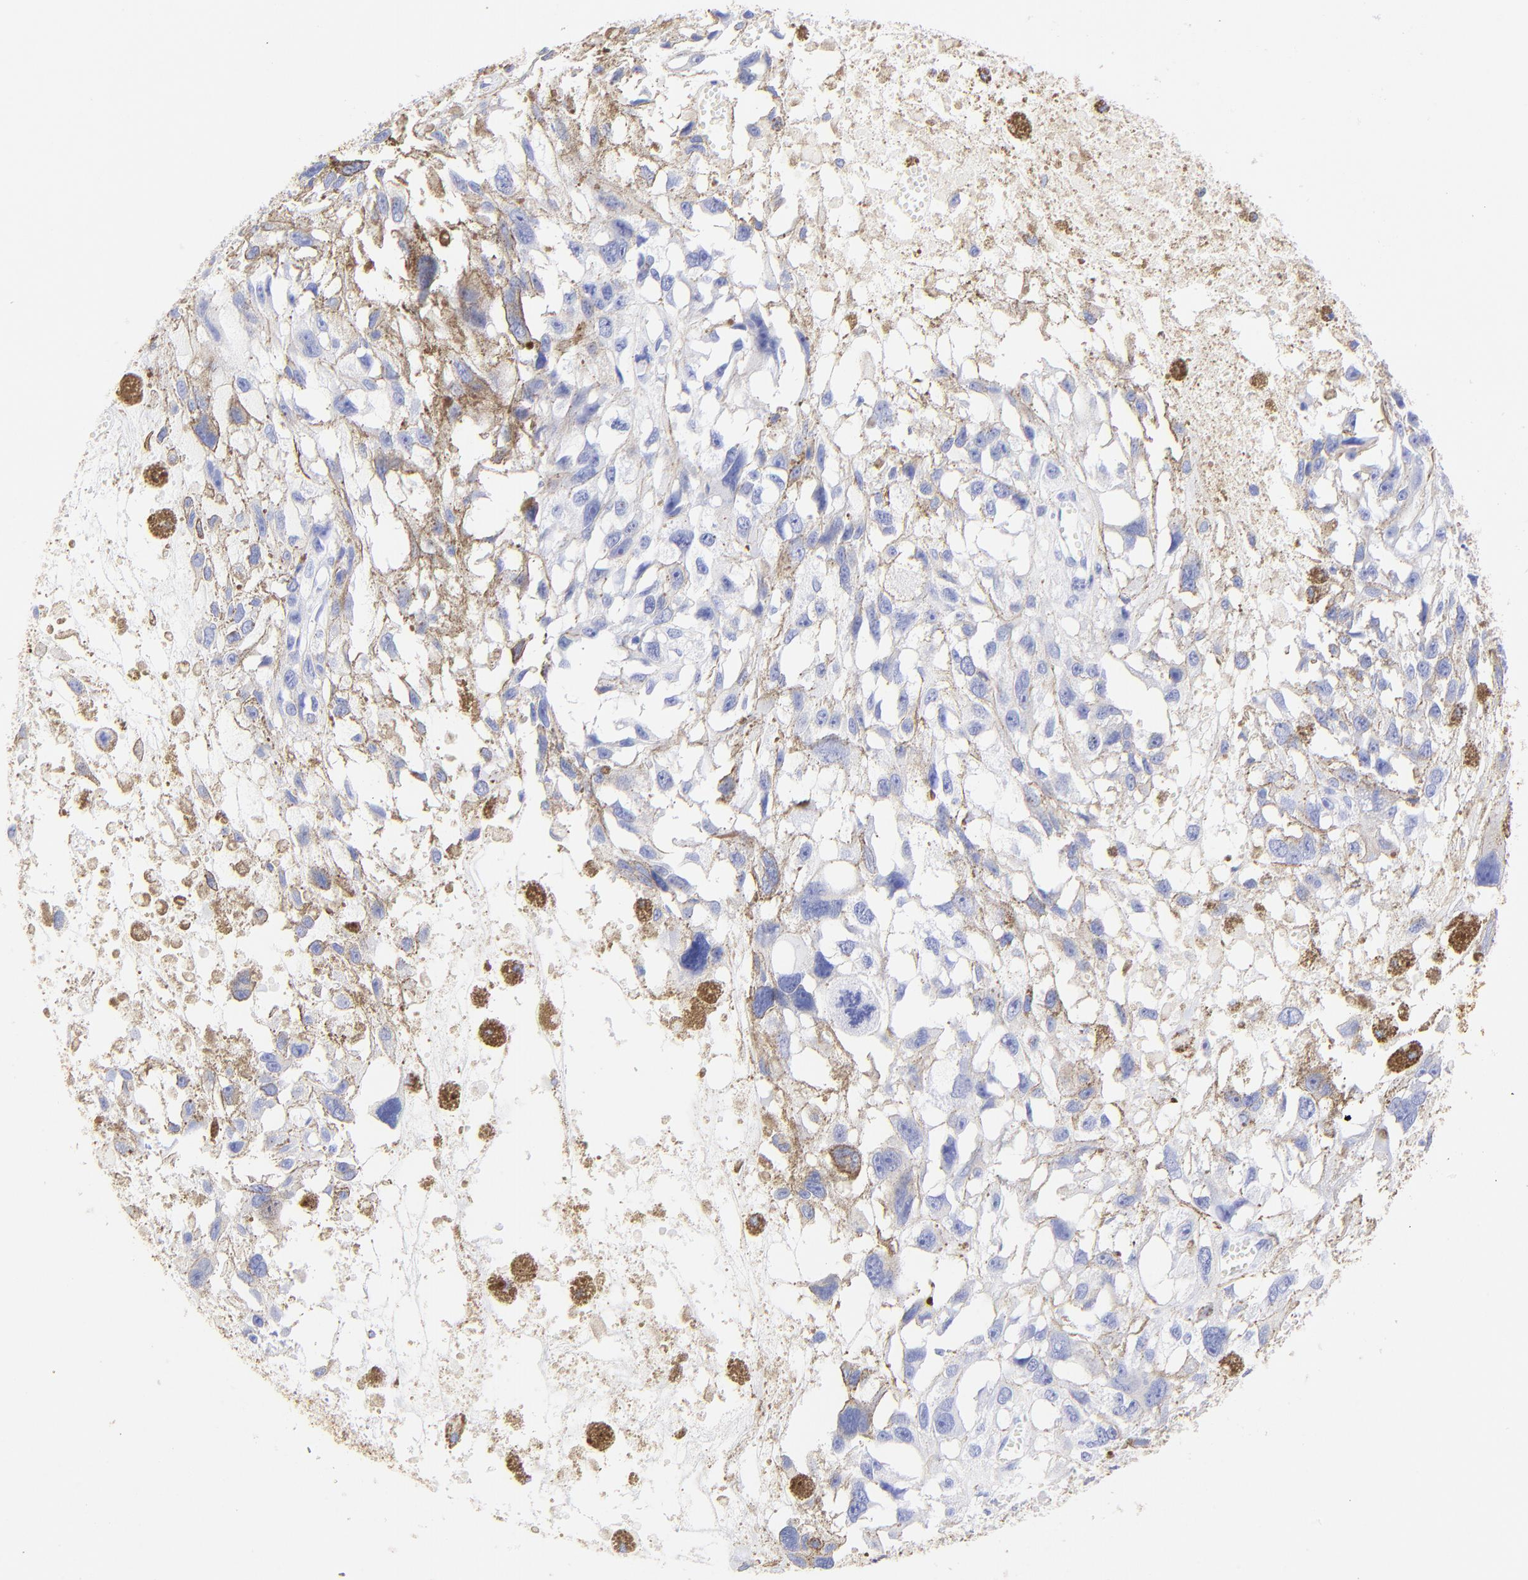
{"staining": {"intensity": "negative", "quantity": "none", "location": "none"}, "tissue": "melanoma", "cell_type": "Tumor cells", "image_type": "cancer", "snomed": [{"axis": "morphology", "description": "Malignant melanoma, Metastatic site"}, {"axis": "topography", "description": "Lymph node"}], "caption": "Micrograph shows no protein staining in tumor cells of melanoma tissue.", "gene": "KRT19", "patient": {"sex": "male", "age": 59}}